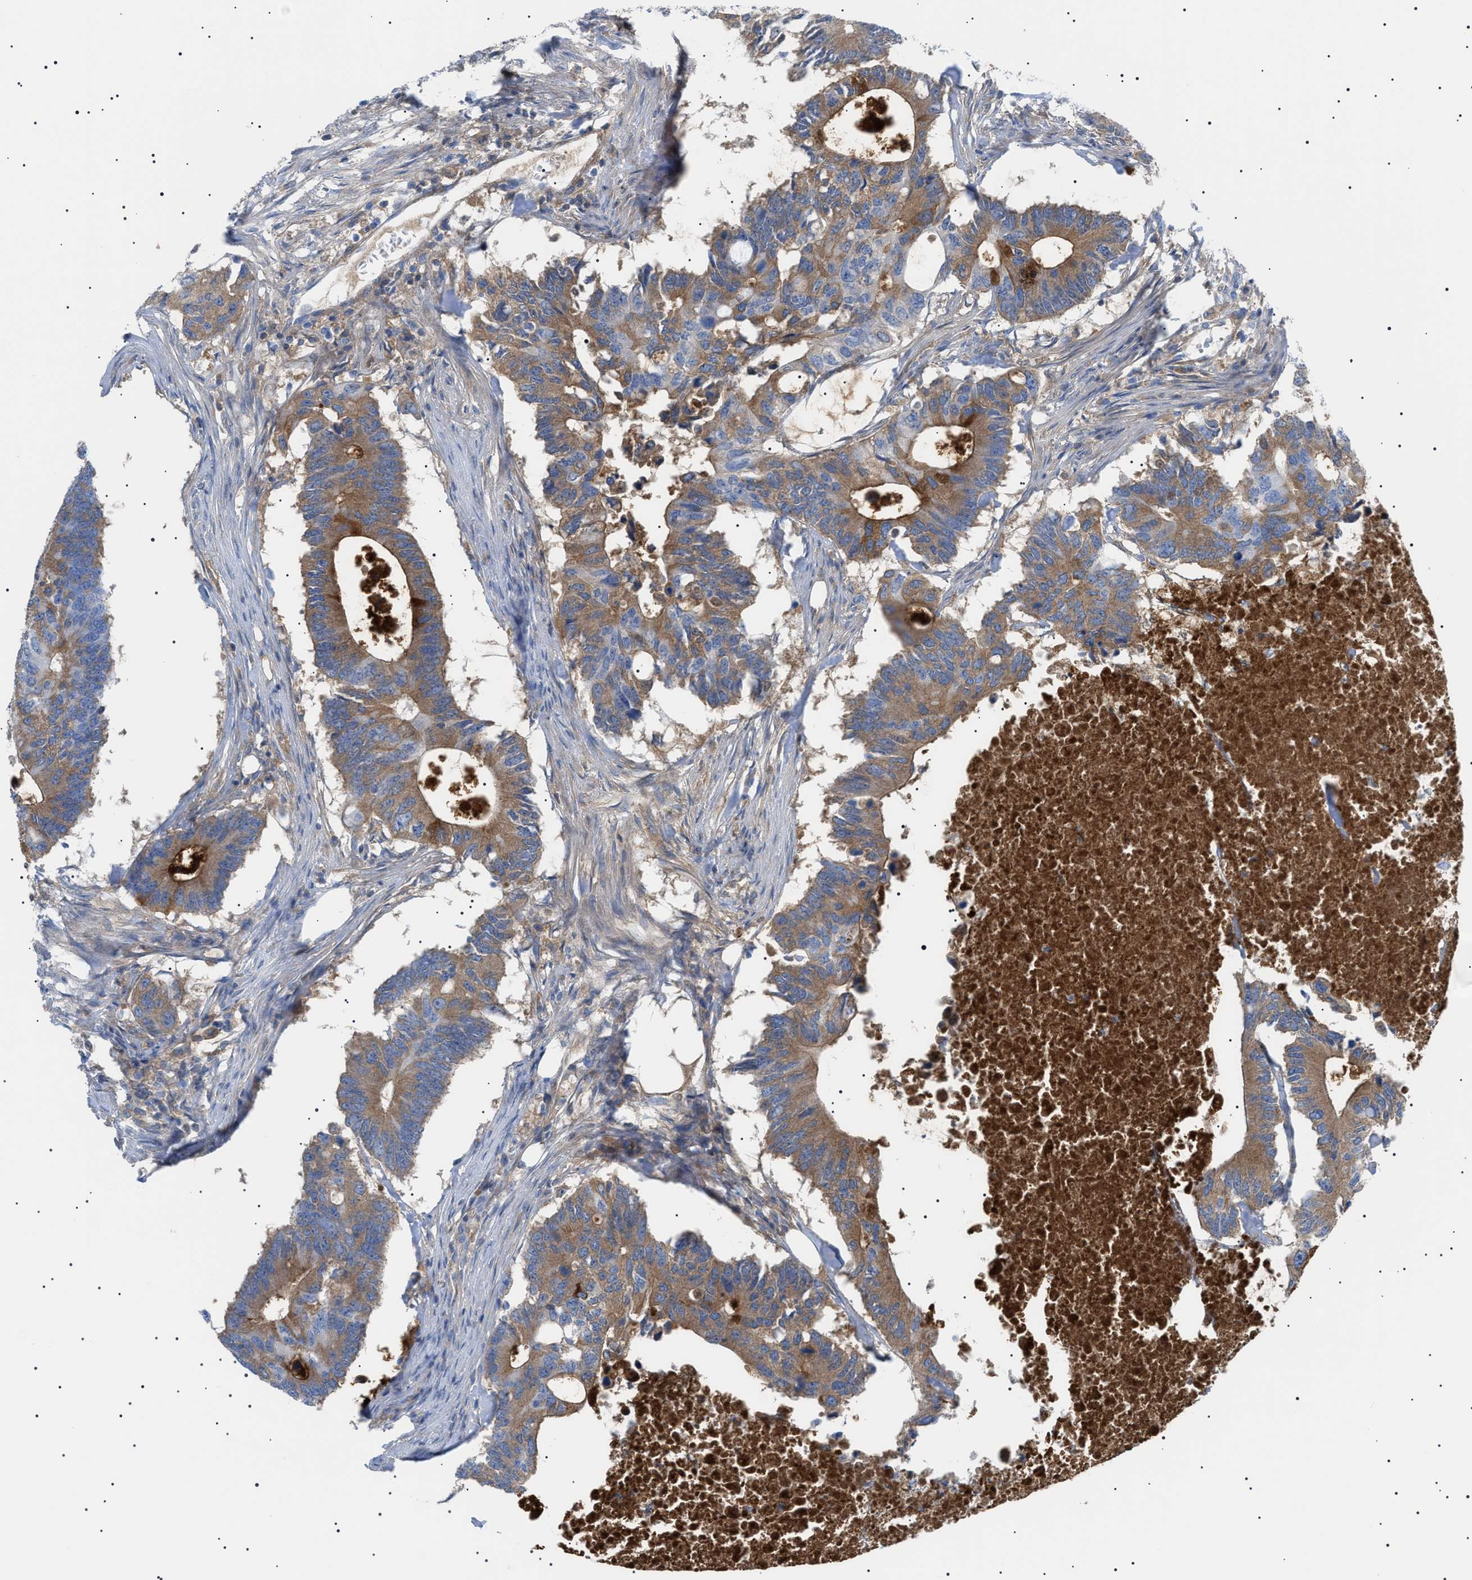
{"staining": {"intensity": "weak", "quantity": ">75%", "location": "cytoplasmic/membranous"}, "tissue": "colorectal cancer", "cell_type": "Tumor cells", "image_type": "cancer", "snomed": [{"axis": "morphology", "description": "Adenocarcinoma, NOS"}, {"axis": "topography", "description": "Colon"}], "caption": "DAB (3,3'-diaminobenzidine) immunohistochemical staining of human colorectal adenocarcinoma exhibits weak cytoplasmic/membranous protein expression in about >75% of tumor cells. Using DAB (brown) and hematoxylin (blue) stains, captured at high magnification using brightfield microscopy.", "gene": "LPA", "patient": {"sex": "male", "age": 71}}